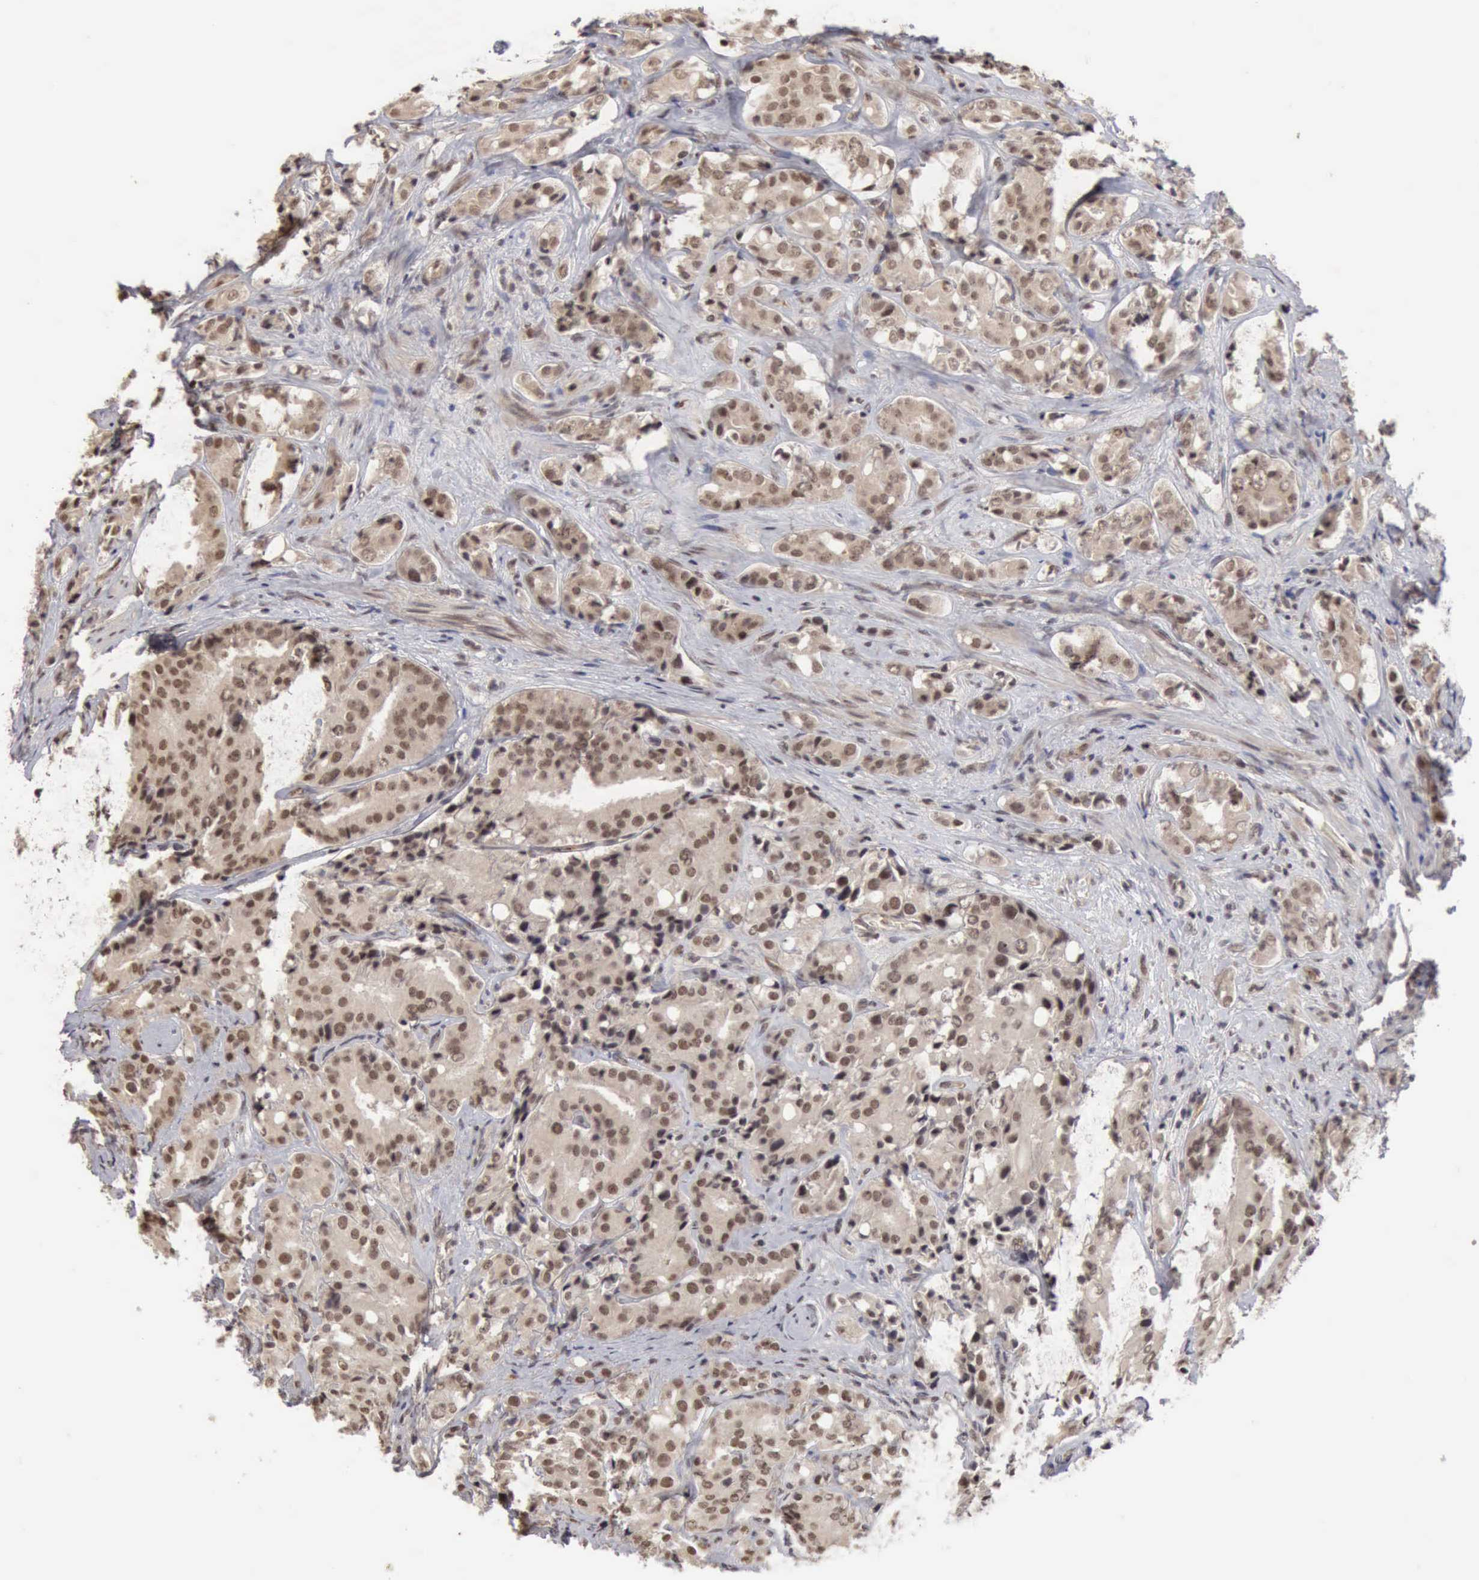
{"staining": {"intensity": "moderate", "quantity": ">75%", "location": "cytoplasmic/membranous,nuclear"}, "tissue": "prostate cancer", "cell_type": "Tumor cells", "image_type": "cancer", "snomed": [{"axis": "morphology", "description": "Adenocarcinoma, High grade"}, {"axis": "topography", "description": "Prostate"}], "caption": "Immunohistochemistry (IHC) (DAB) staining of human high-grade adenocarcinoma (prostate) demonstrates moderate cytoplasmic/membranous and nuclear protein positivity in approximately >75% of tumor cells. Immunohistochemistry (IHC) stains the protein of interest in brown and the nuclei are stained blue.", "gene": "CDKN2A", "patient": {"sex": "male", "age": 68}}